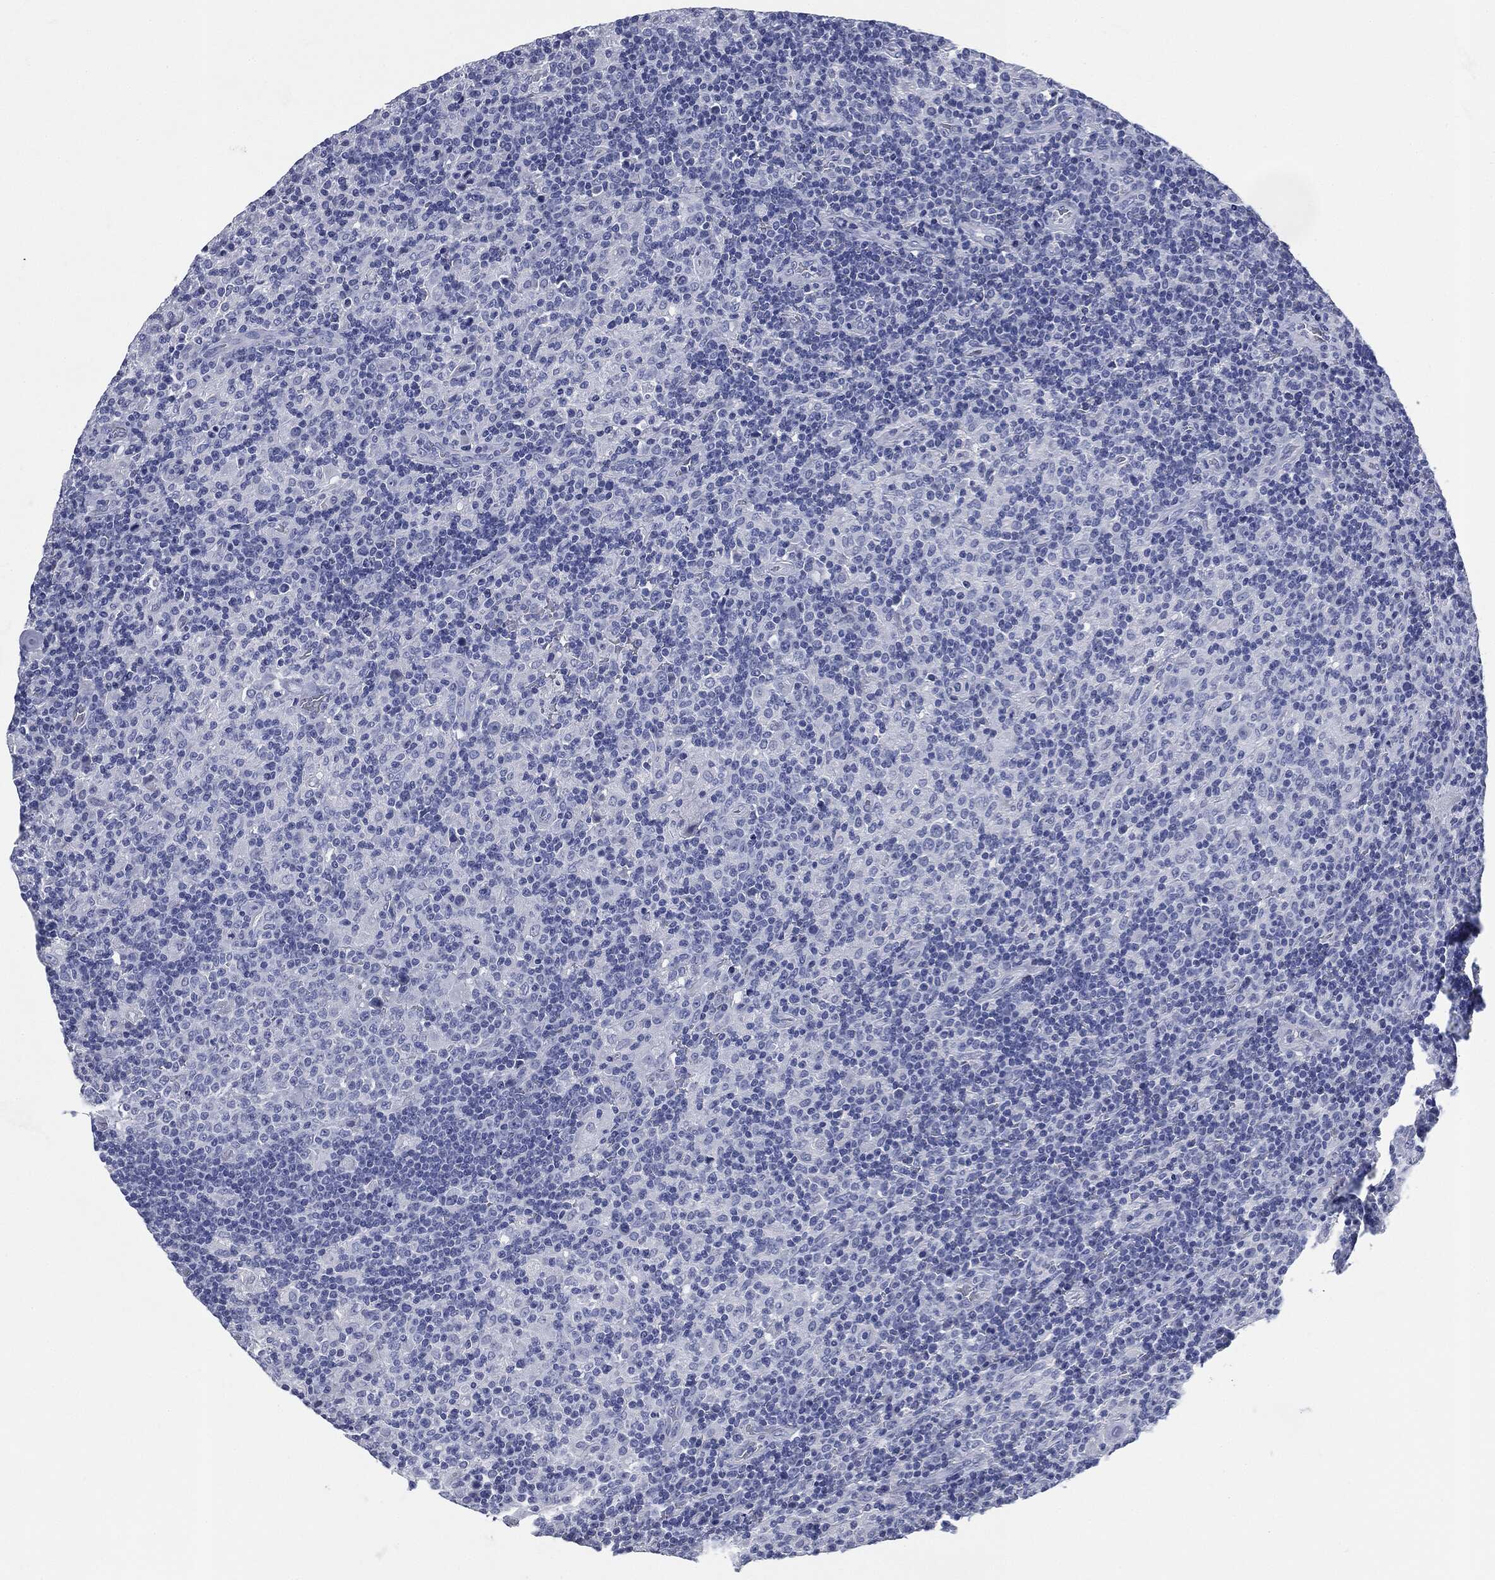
{"staining": {"intensity": "negative", "quantity": "none", "location": "none"}, "tissue": "lymphoma", "cell_type": "Tumor cells", "image_type": "cancer", "snomed": [{"axis": "morphology", "description": "Hodgkin's disease, NOS"}, {"axis": "topography", "description": "Lymph node"}], "caption": "This is an IHC photomicrograph of human lymphoma. There is no staining in tumor cells.", "gene": "ATP2A1", "patient": {"sex": "male", "age": 70}}